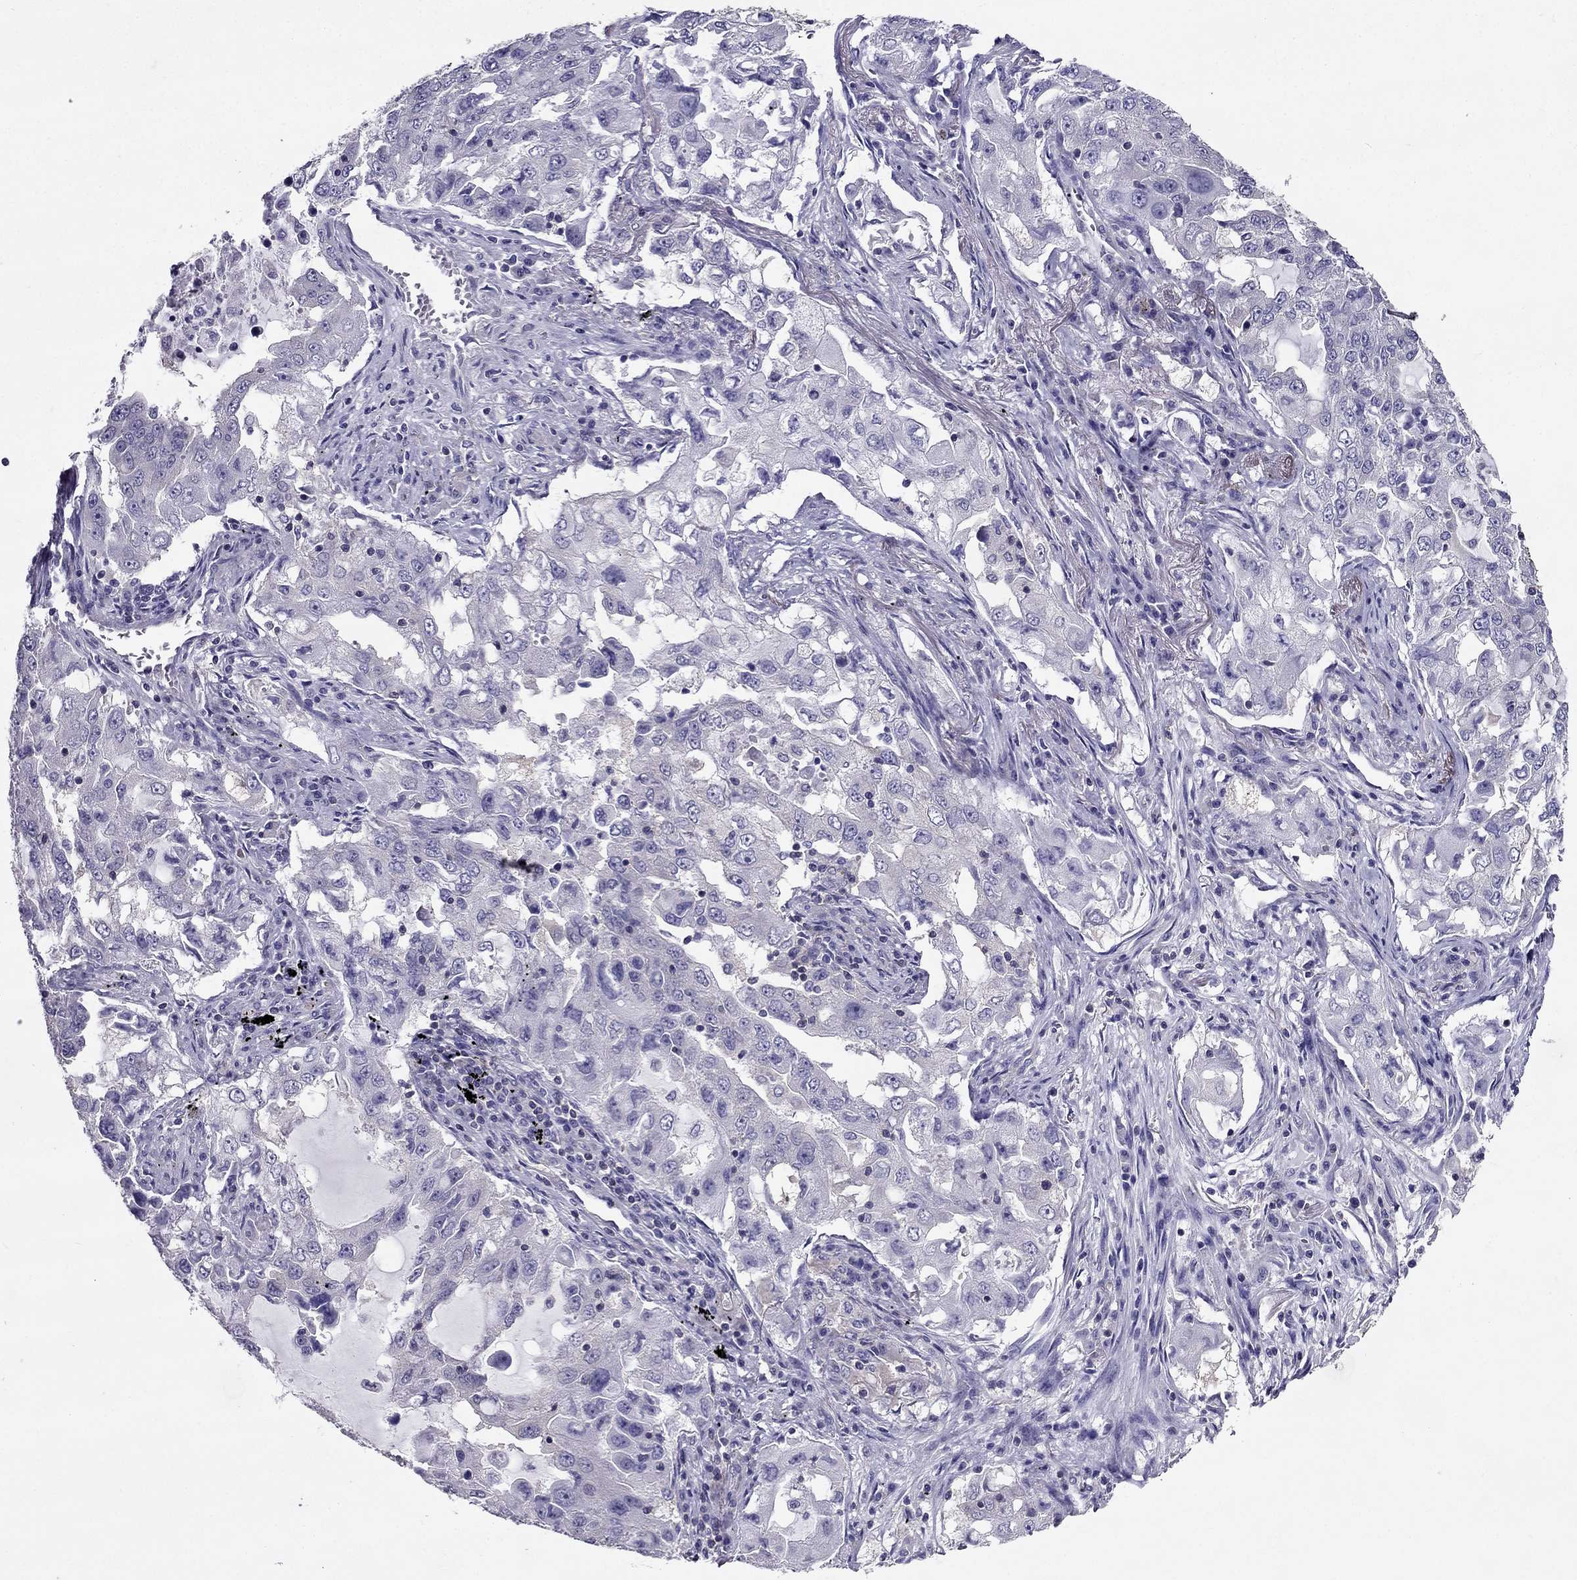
{"staining": {"intensity": "negative", "quantity": "none", "location": "none"}, "tissue": "lung cancer", "cell_type": "Tumor cells", "image_type": "cancer", "snomed": [{"axis": "morphology", "description": "Adenocarcinoma, NOS"}, {"axis": "topography", "description": "Lung"}], "caption": "The histopathology image reveals no staining of tumor cells in lung cancer.", "gene": "AAK1", "patient": {"sex": "female", "age": 61}}